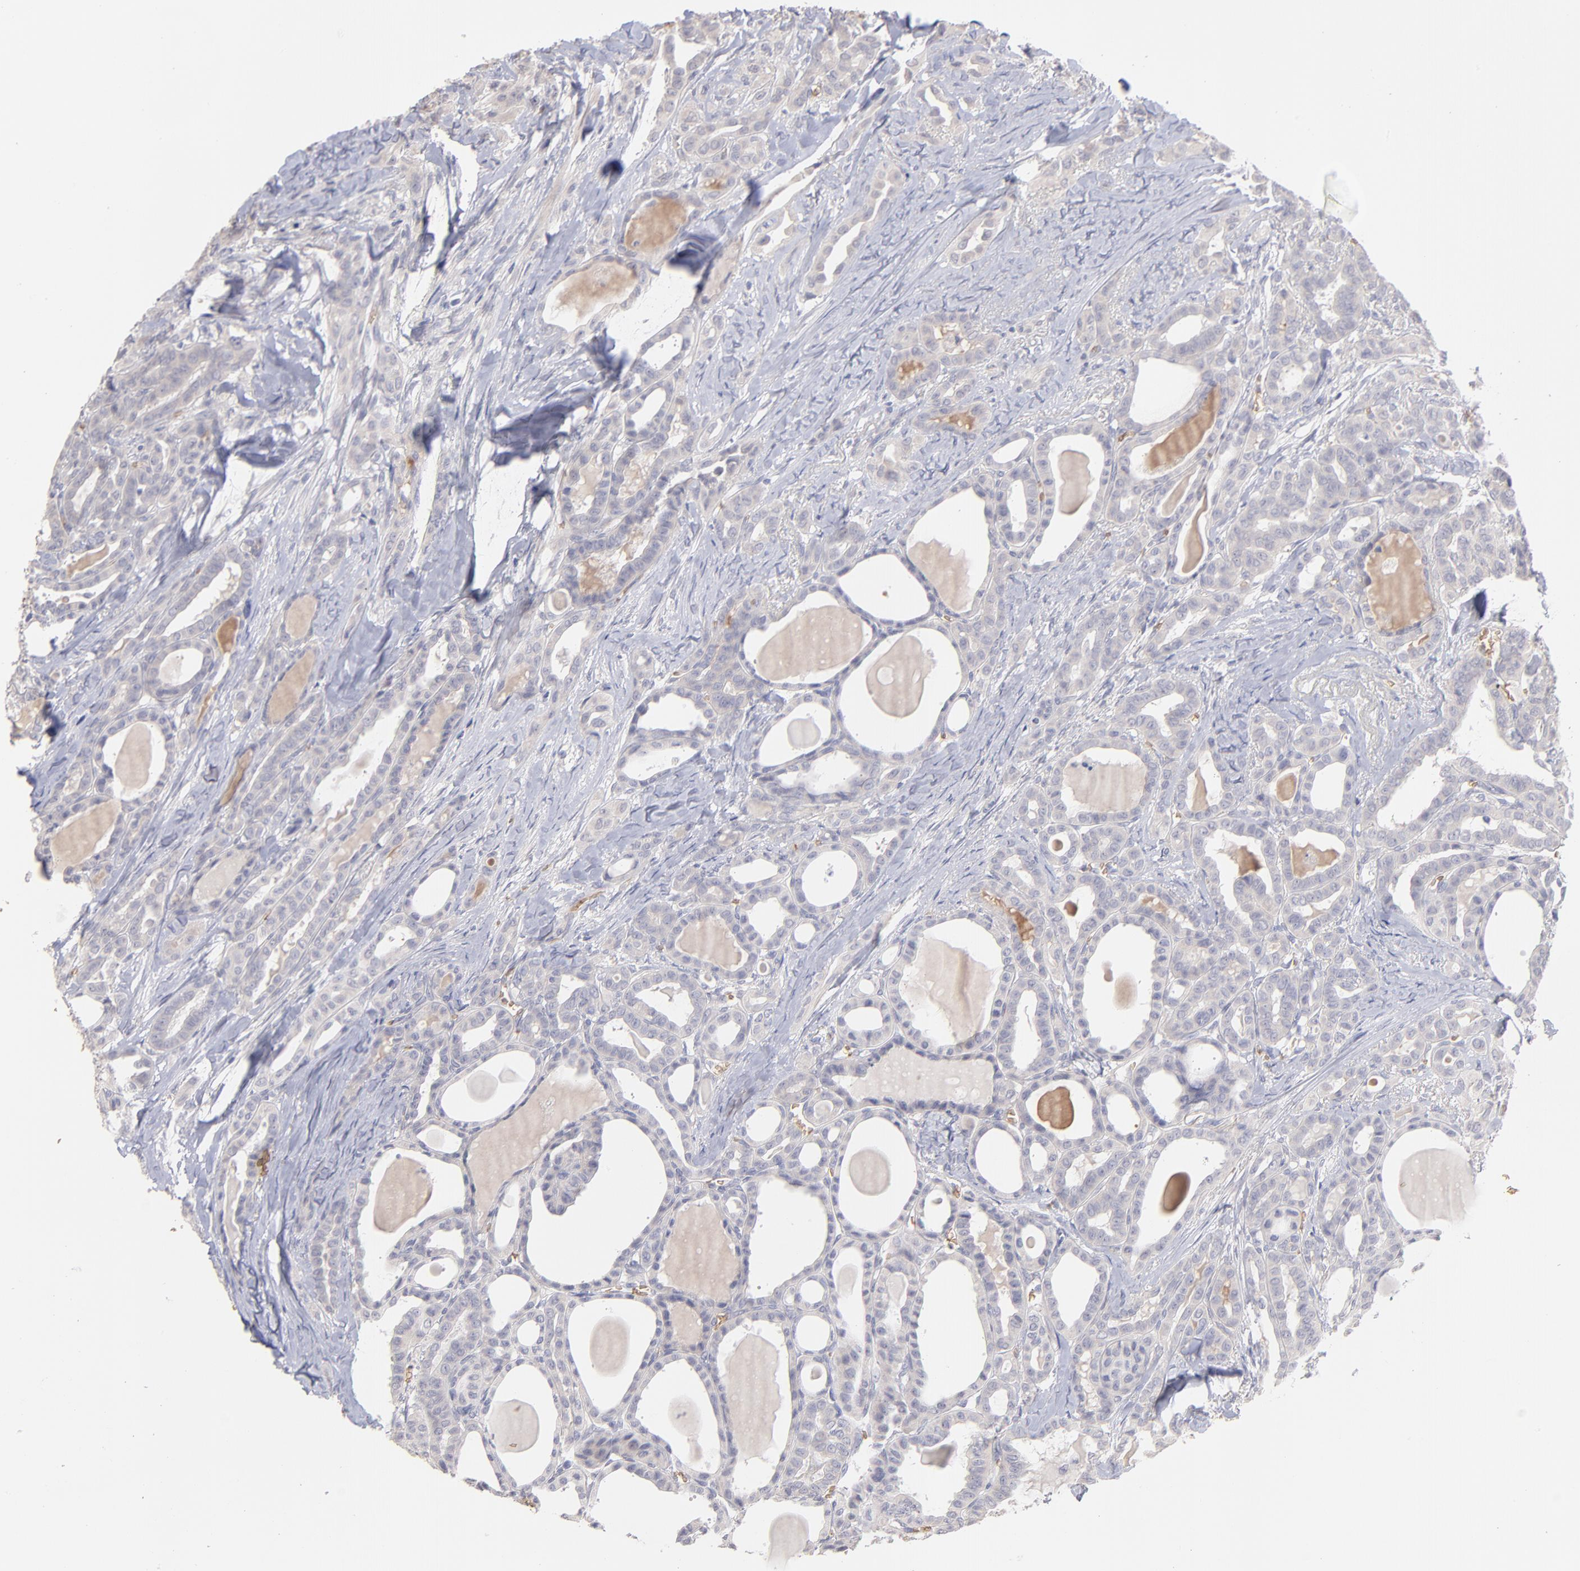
{"staining": {"intensity": "weak", "quantity": "25%-75%", "location": "cytoplasmic/membranous"}, "tissue": "thyroid cancer", "cell_type": "Tumor cells", "image_type": "cancer", "snomed": [{"axis": "morphology", "description": "Carcinoma, NOS"}, {"axis": "topography", "description": "Thyroid gland"}], "caption": "There is low levels of weak cytoplasmic/membranous staining in tumor cells of thyroid cancer (carcinoma), as demonstrated by immunohistochemical staining (brown color).", "gene": "F13B", "patient": {"sex": "female", "age": 91}}